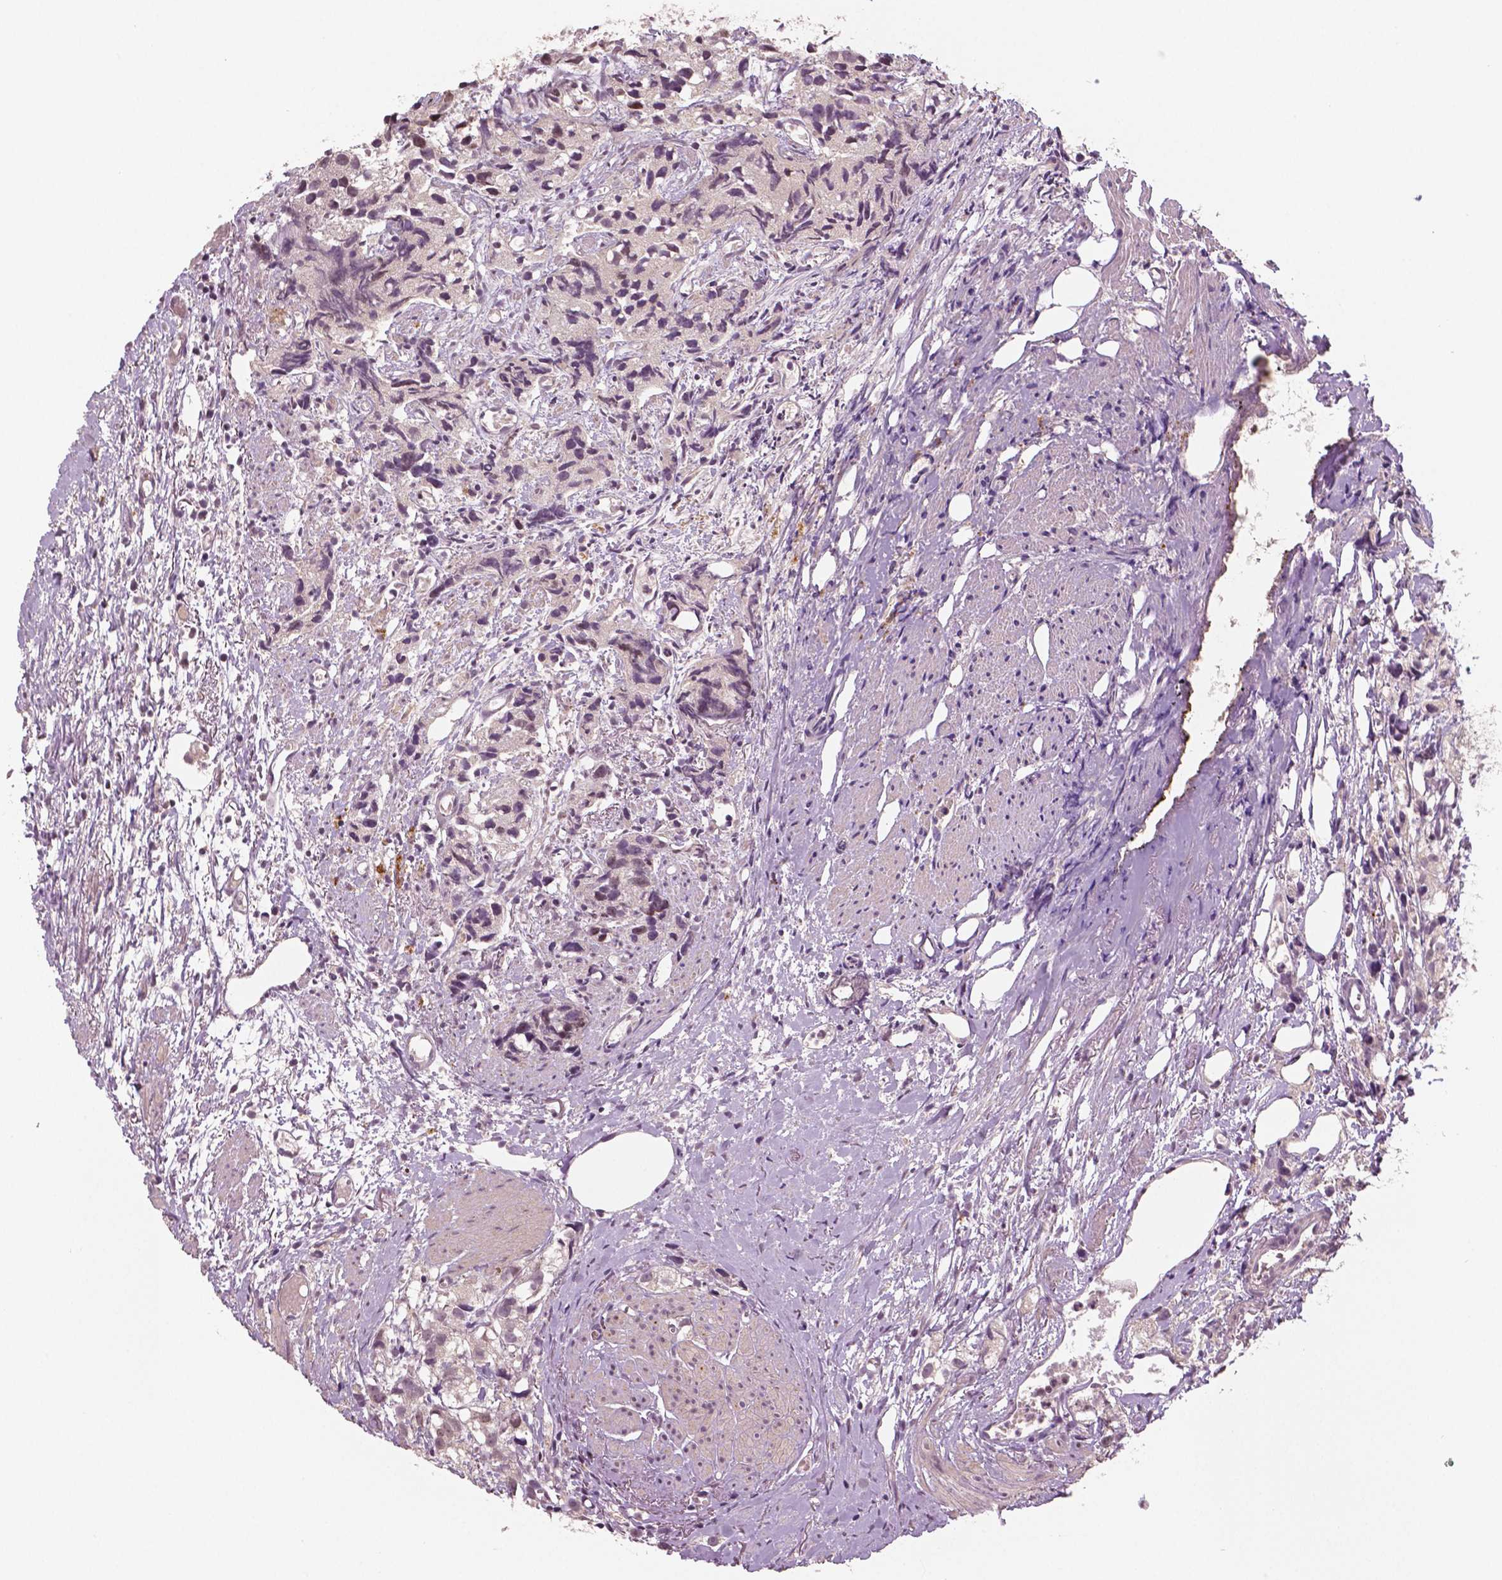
{"staining": {"intensity": "moderate", "quantity": "<25%", "location": "nuclear"}, "tissue": "prostate cancer", "cell_type": "Tumor cells", "image_type": "cancer", "snomed": [{"axis": "morphology", "description": "Adenocarcinoma, High grade"}, {"axis": "topography", "description": "Prostate"}], "caption": "Immunohistochemical staining of prostate high-grade adenocarcinoma demonstrates low levels of moderate nuclear protein staining in about <25% of tumor cells. (Stains: DAB in brown, nuclei in blue, Microscopy: brightfield microscopy at high magnification).", "gene": "MKI67", "patient": {"sex": "male", "age": 68}}